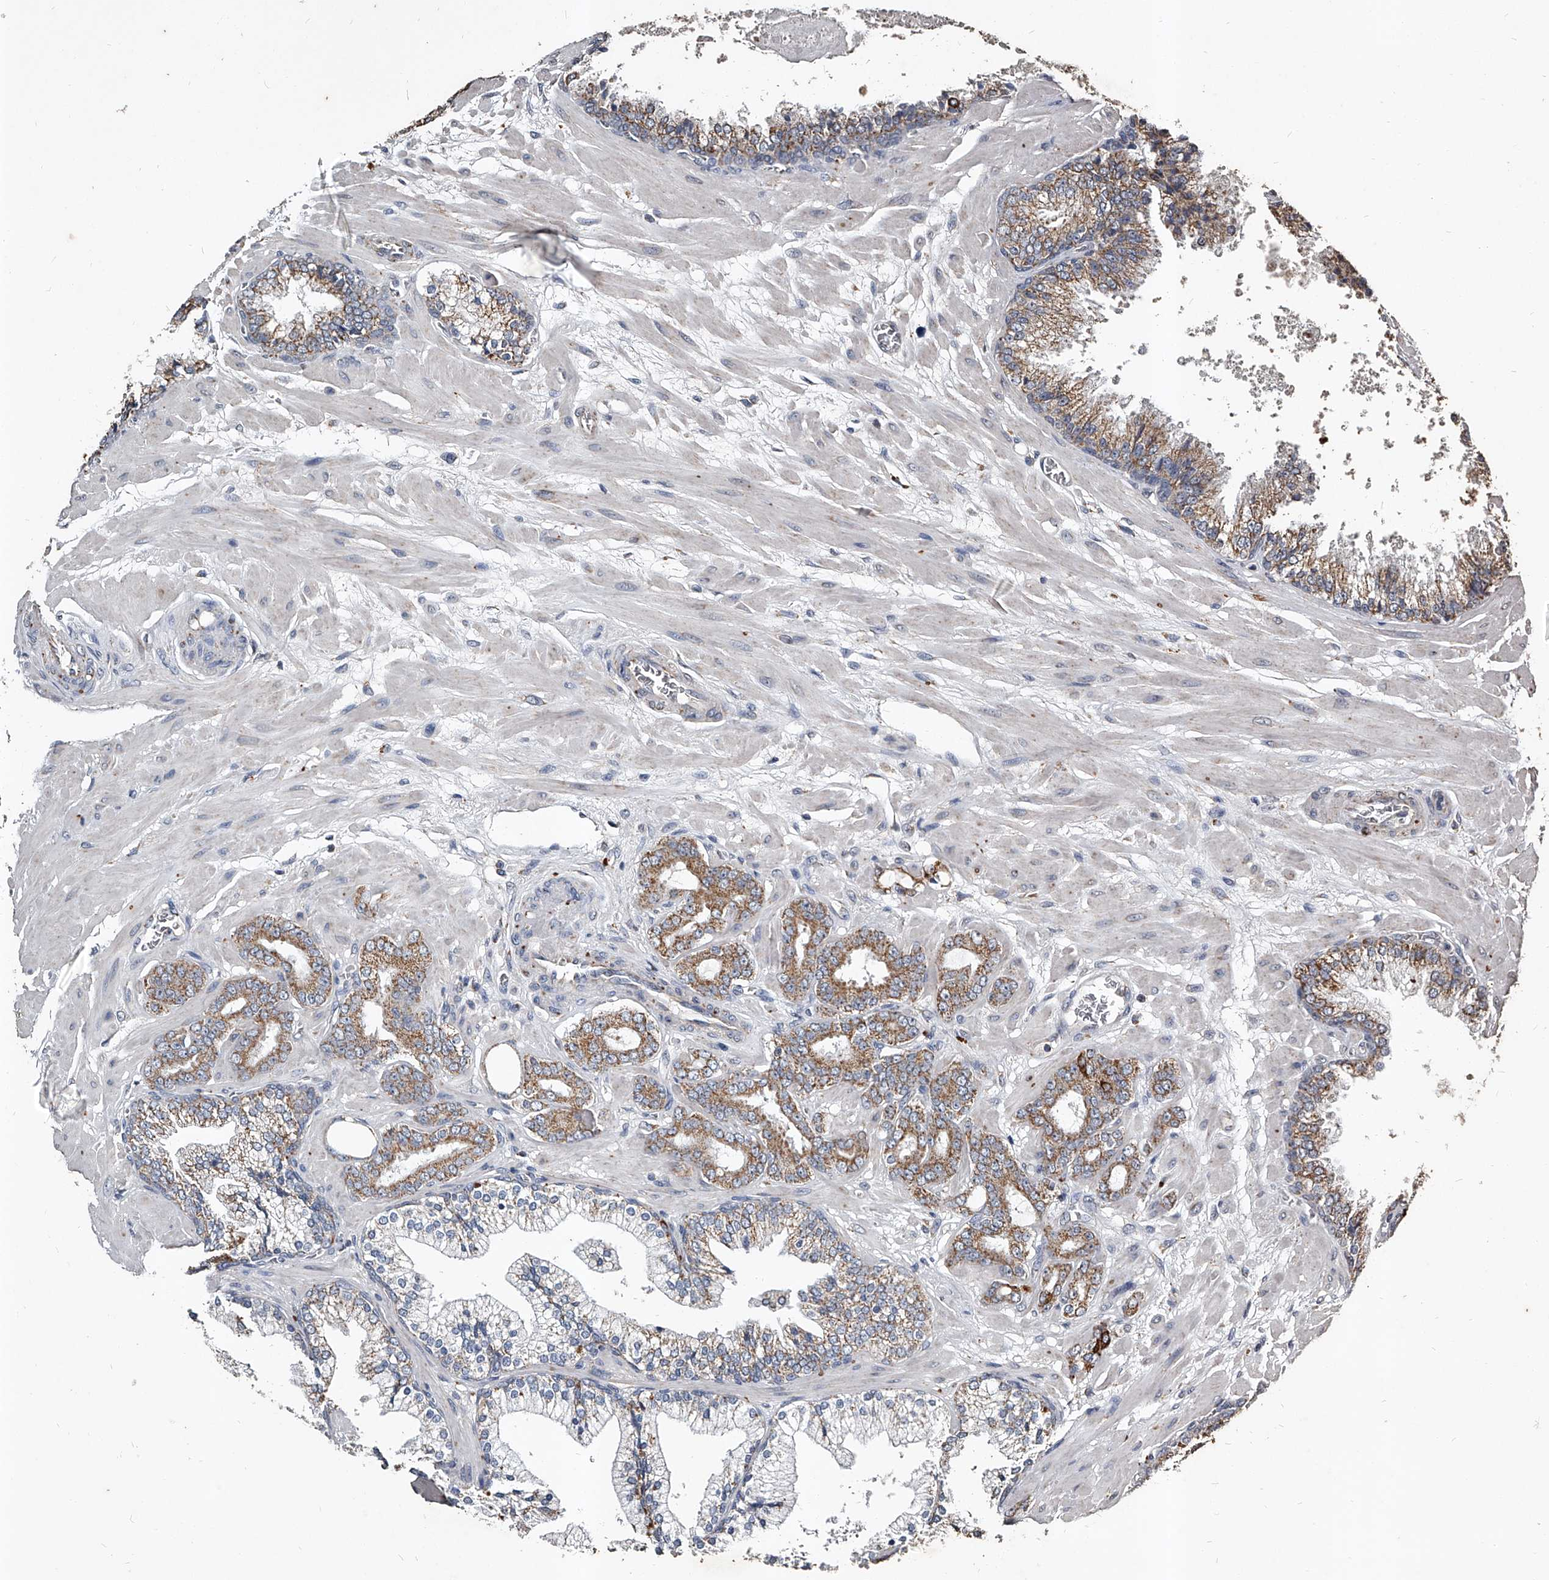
{"staining": {"intensity": "moderate", "quantity": ">75%", "location": "cytoplasmic/membranous"}, "tissue": "prostate cancer", "cell_type": "Tumor cells", "image_type": "cancer", "snomed": [{"axis": "morphology", "description": "Adenocarcinoma, Low grade"}, {"axis": "topography", "description": "Prostate"}], "caption": "Protein expression analysis of low-grade adenocarcinoma (prostate) shows moderate cytoplasmic/membranous expression in approximately >75% of tumor cells.", "gene": "GPR183", "patient": {"sex": "male", "age": 63}}